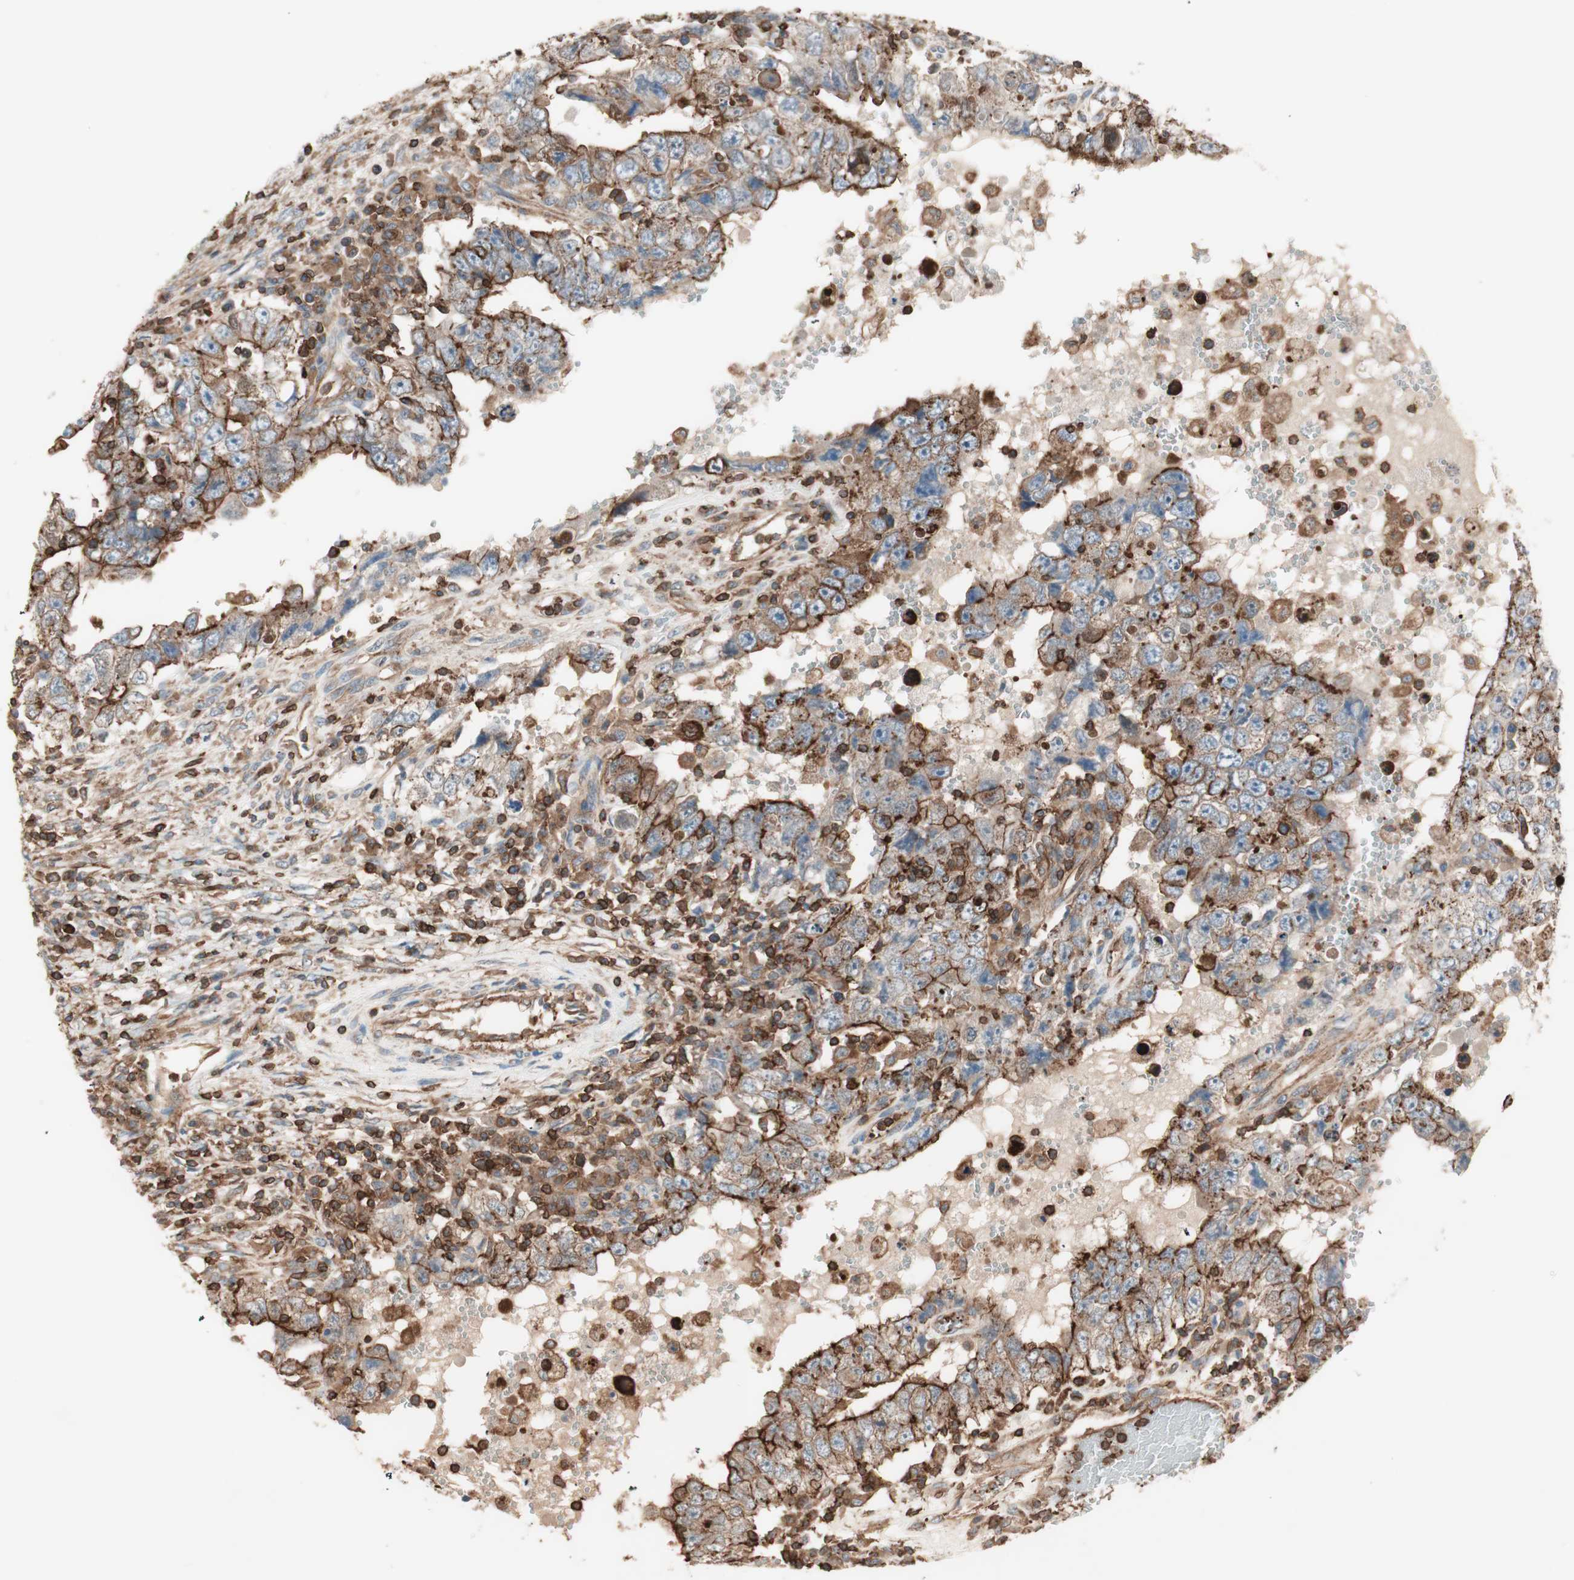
{"staining": {"intensity": "strong", "quantity": ">75%", "location": "cytoplasmic/membranous"}, "tissue": "testis cancer", "cell_type": "Tumor cells", "image_type": "cancer", "snomed": [{"axis": "morphology", "description": "Carcinoma, Embryonal, NOS"}, {"axis": "topography", "description": "Testis"}], "caption": "Testis embryonal carcinoma stained with immunohistochemistry reveals strong cytoplasmic/membranous expression in approximately >75% of tumor cells. (DAB IHC with brightfield microscopy, high magnification).", "gene": "TCP11L1", "patient": {"sex": "male", "age": 26}}